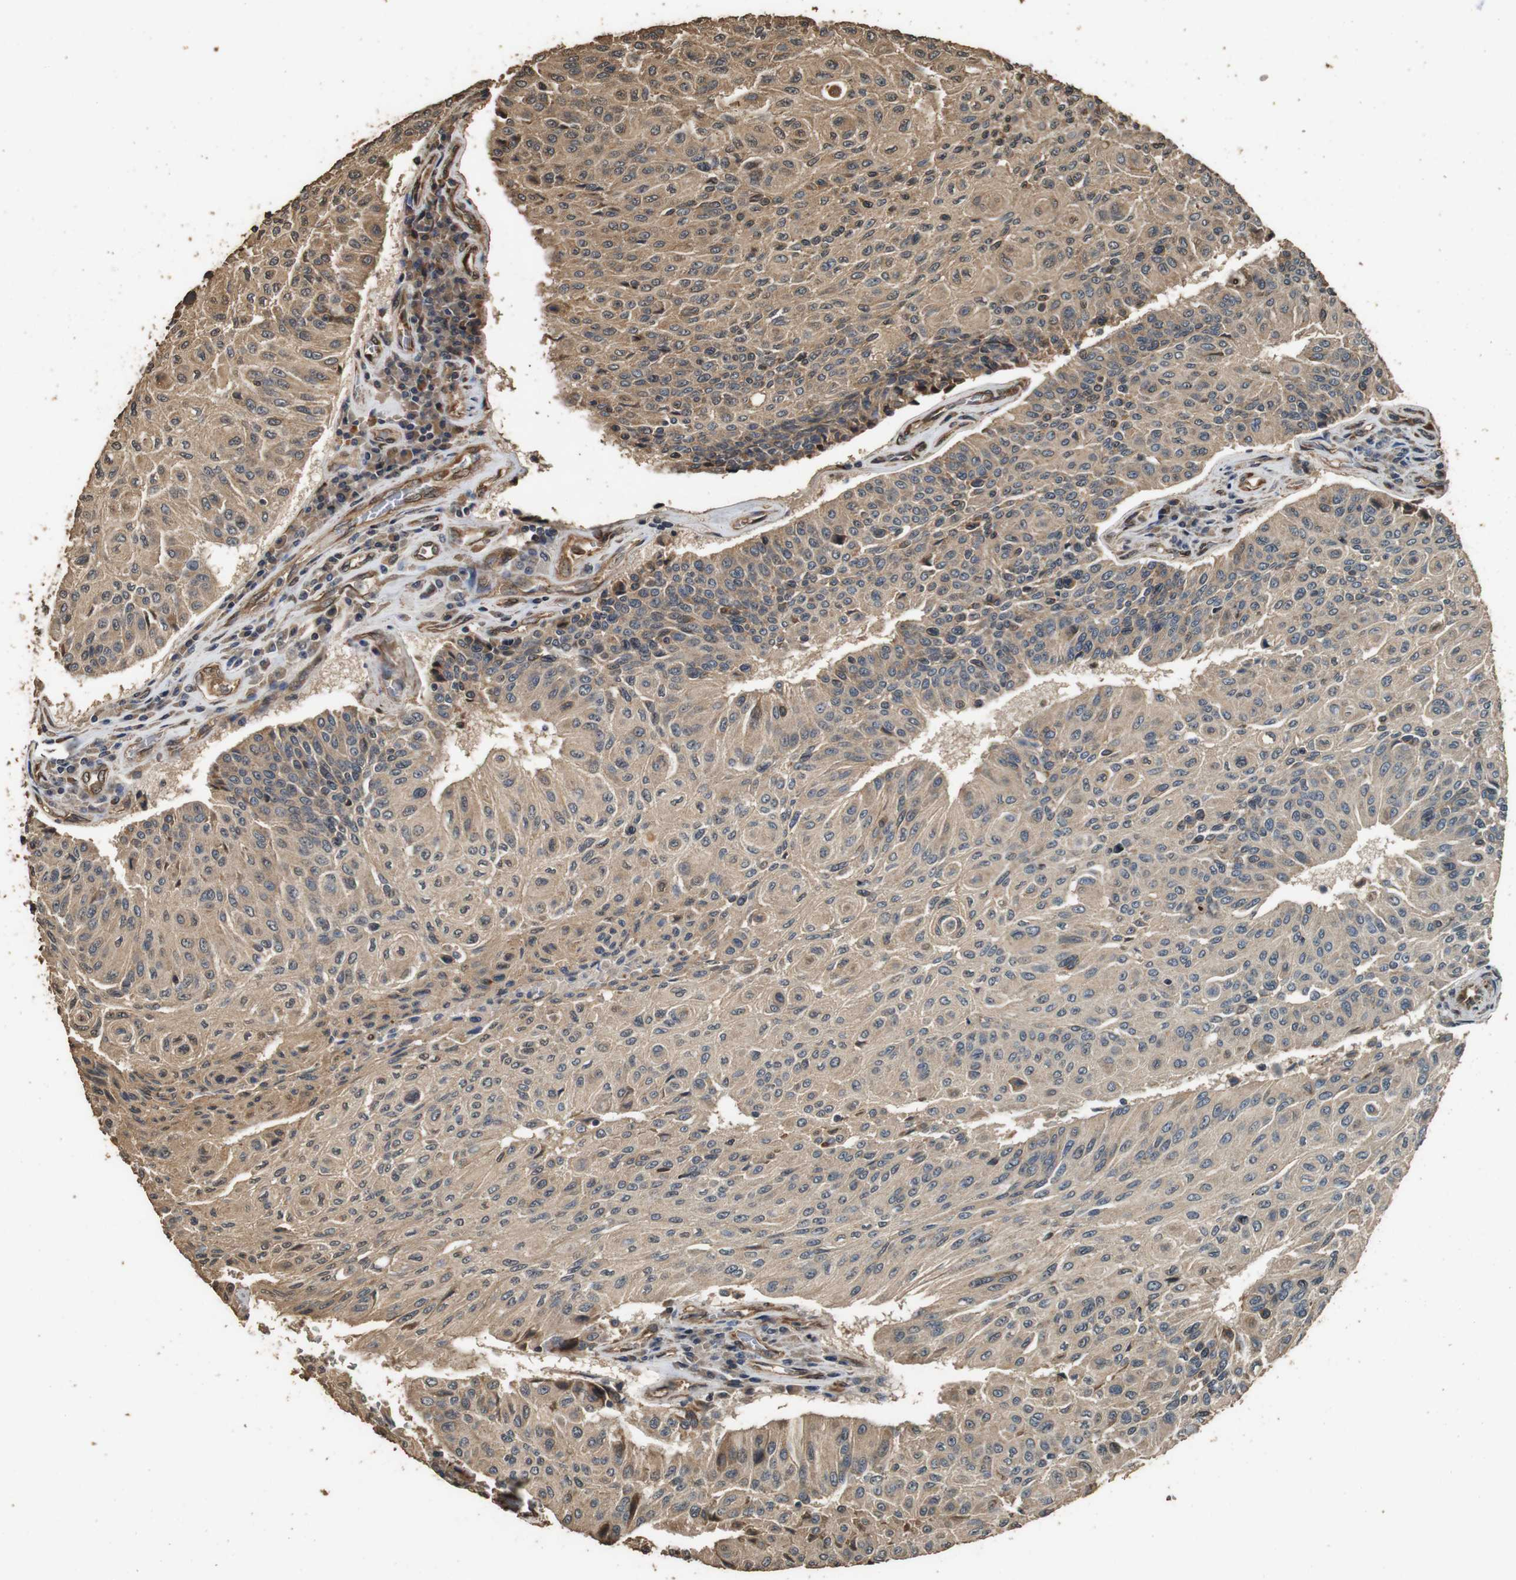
{"staining": {"intensity": "moderate", "quantity": ">75%", "location": "cytoplasmic/membranous,nuclear"}, "tissue": "urothelial cancer", "cell_type": "Tumor cells", "image_type": "cancer", "snomed": [{"axis": "morphology", "description": "Urothelial carcinoma, High grade"}, {"axis": "topography", "description": "Urinary bladder"}], "caption": "IHC of urothelial cancer exhibits medium levels of moderate cytoplasmic/membranous and nuclear expression in approximately >75% of tumor cells.", "gene": "CNPY4", "patient": {"sex": "male", "age": 66}}